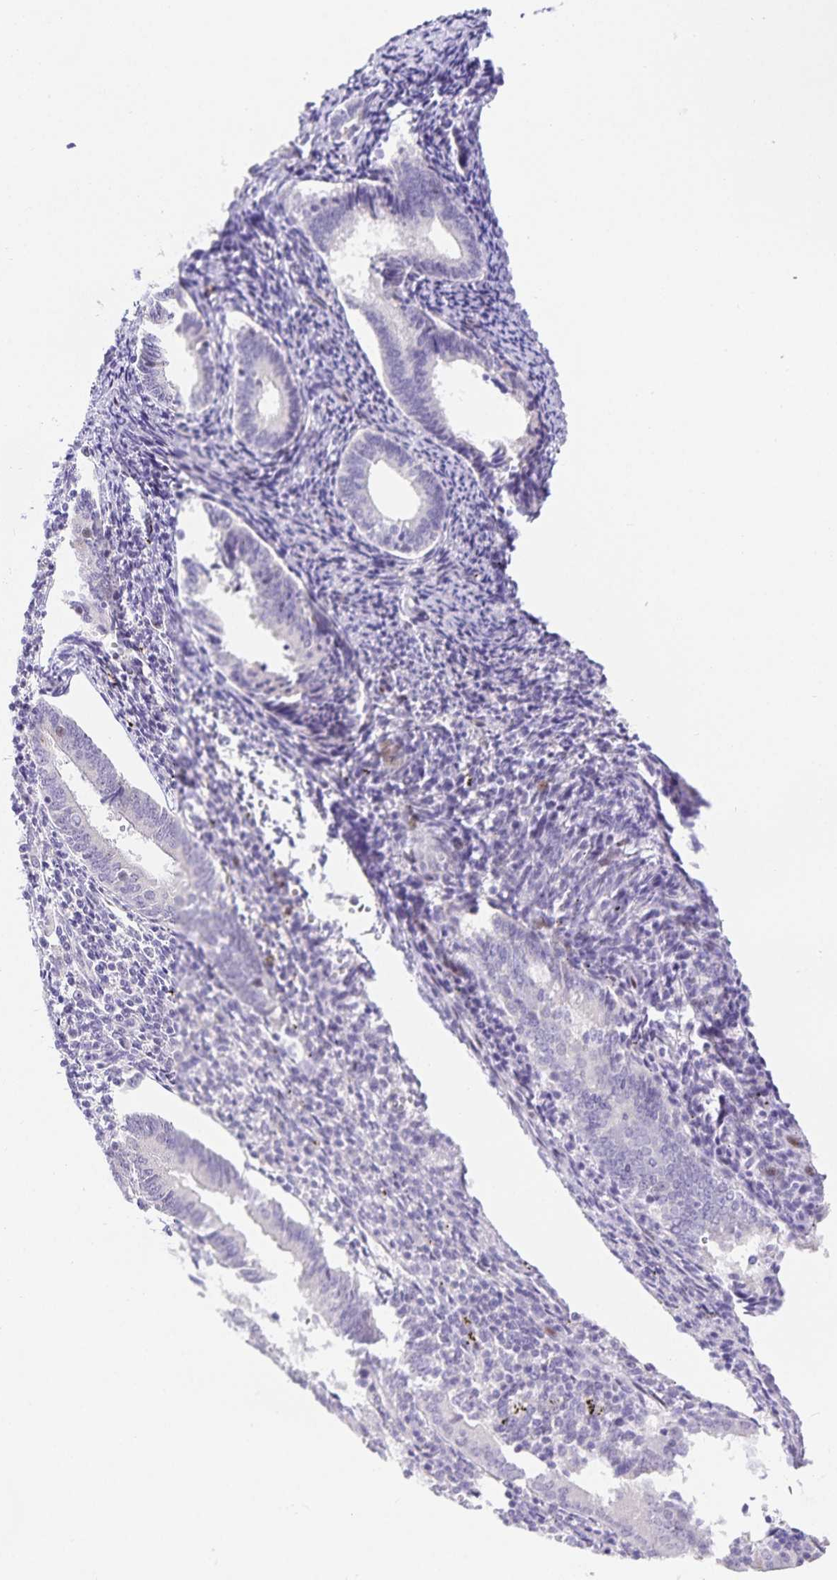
{"staining": {"intensity": "negative", "quantity": "none", "location": "none"}, "tissue": "endometrium", "cell_type": "Cells in endometrial stroma", "image_type": "normal", "snomed": [{"axis": "morphology", "description": "Normal tissue, NOS"}, {"axis": "topography", "description": "Endometrium"}], "caption": "Immunohistochemistry (IHC) of unremarkable endometrium exhibits no positivity in cells in endometrial stroma. (DAB immunohistochemistry (IHC), high magnification).", "gene": "KBTBD13", "patient": {"sex": "female", "age": 41}}